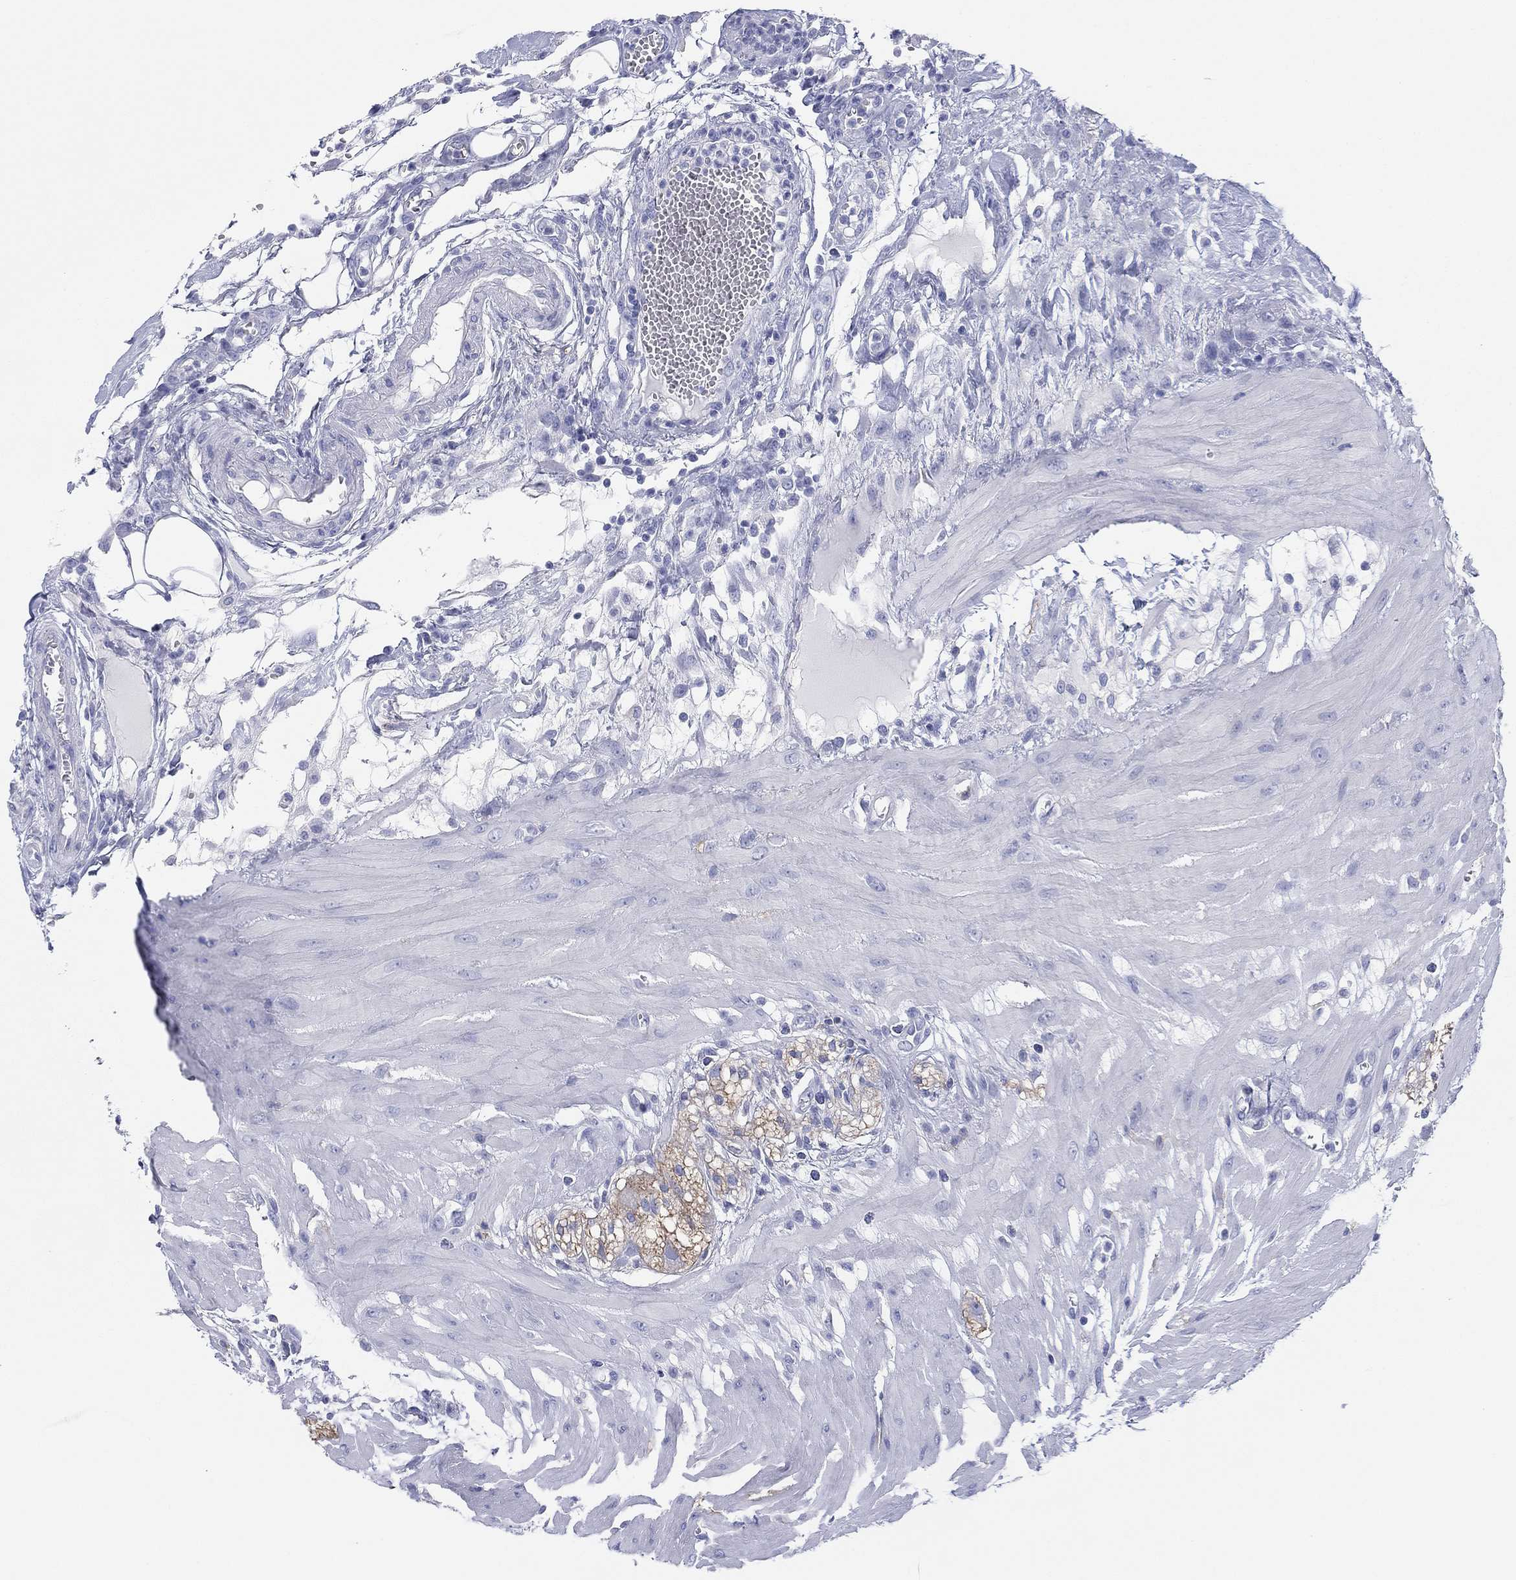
{"staining": {"intensity": "negative", "quantity": "none", "location": "none"}, "tissue": "colon", "cell_type": "Endothelial cells", "image_type": "normal", "snomed": [{"axis": "morphology", "description": "Normal tissue, NOS"}, {"axis": "morphology", "description": "Adenocarcinoma, NOS"}, {"axis": "topography", "description": "Colon"}], "caption": "This histopathology image is of unremarkable colon stained with immunohistochemistry (IHC) to label a protein in brown with the nuclei are counter-stained blue. There is no staining in endothelial cells.", "gene": "ATP1B1", "patient": {"sex": "male", "age": 65}}